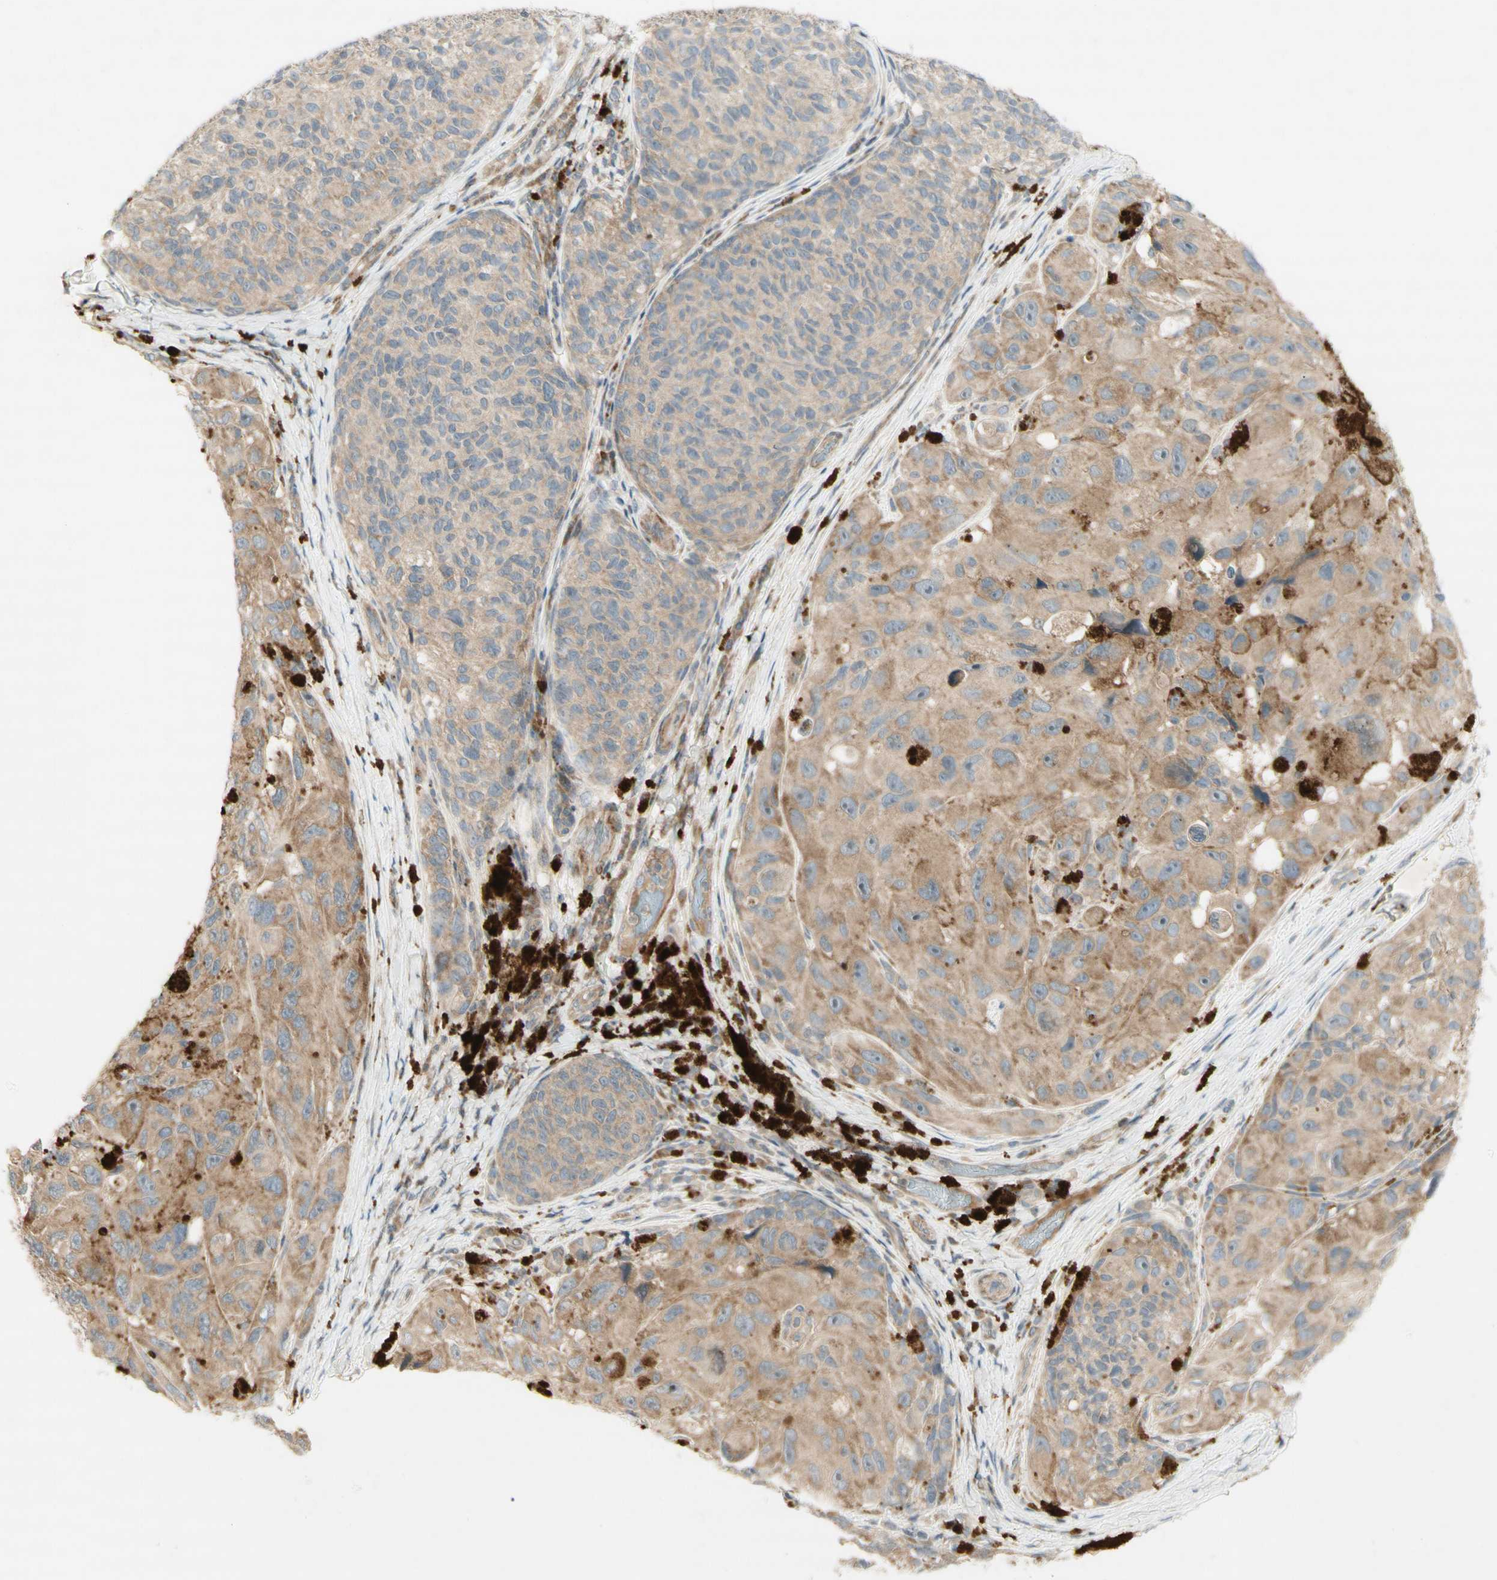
{"staining": {"intensity": "weak", "quantity": ">75%", "location": "cytoplasmic/membranous"}, "tissue": "melanoma", "cell_type": "Tumor cells", "image_type": "cancer", "snomed": [{"axis": "morphology", "description": "Malignant melanoma, NOS"}, {"axis": "topography", "description": "Skin"}], "caption": "A brown stain shows weak cytoplasmic/membranous expression of a protein in melanoma tumor cells.", "gene": "ETF1", "patient": {"sex": "female", "age": 73}}